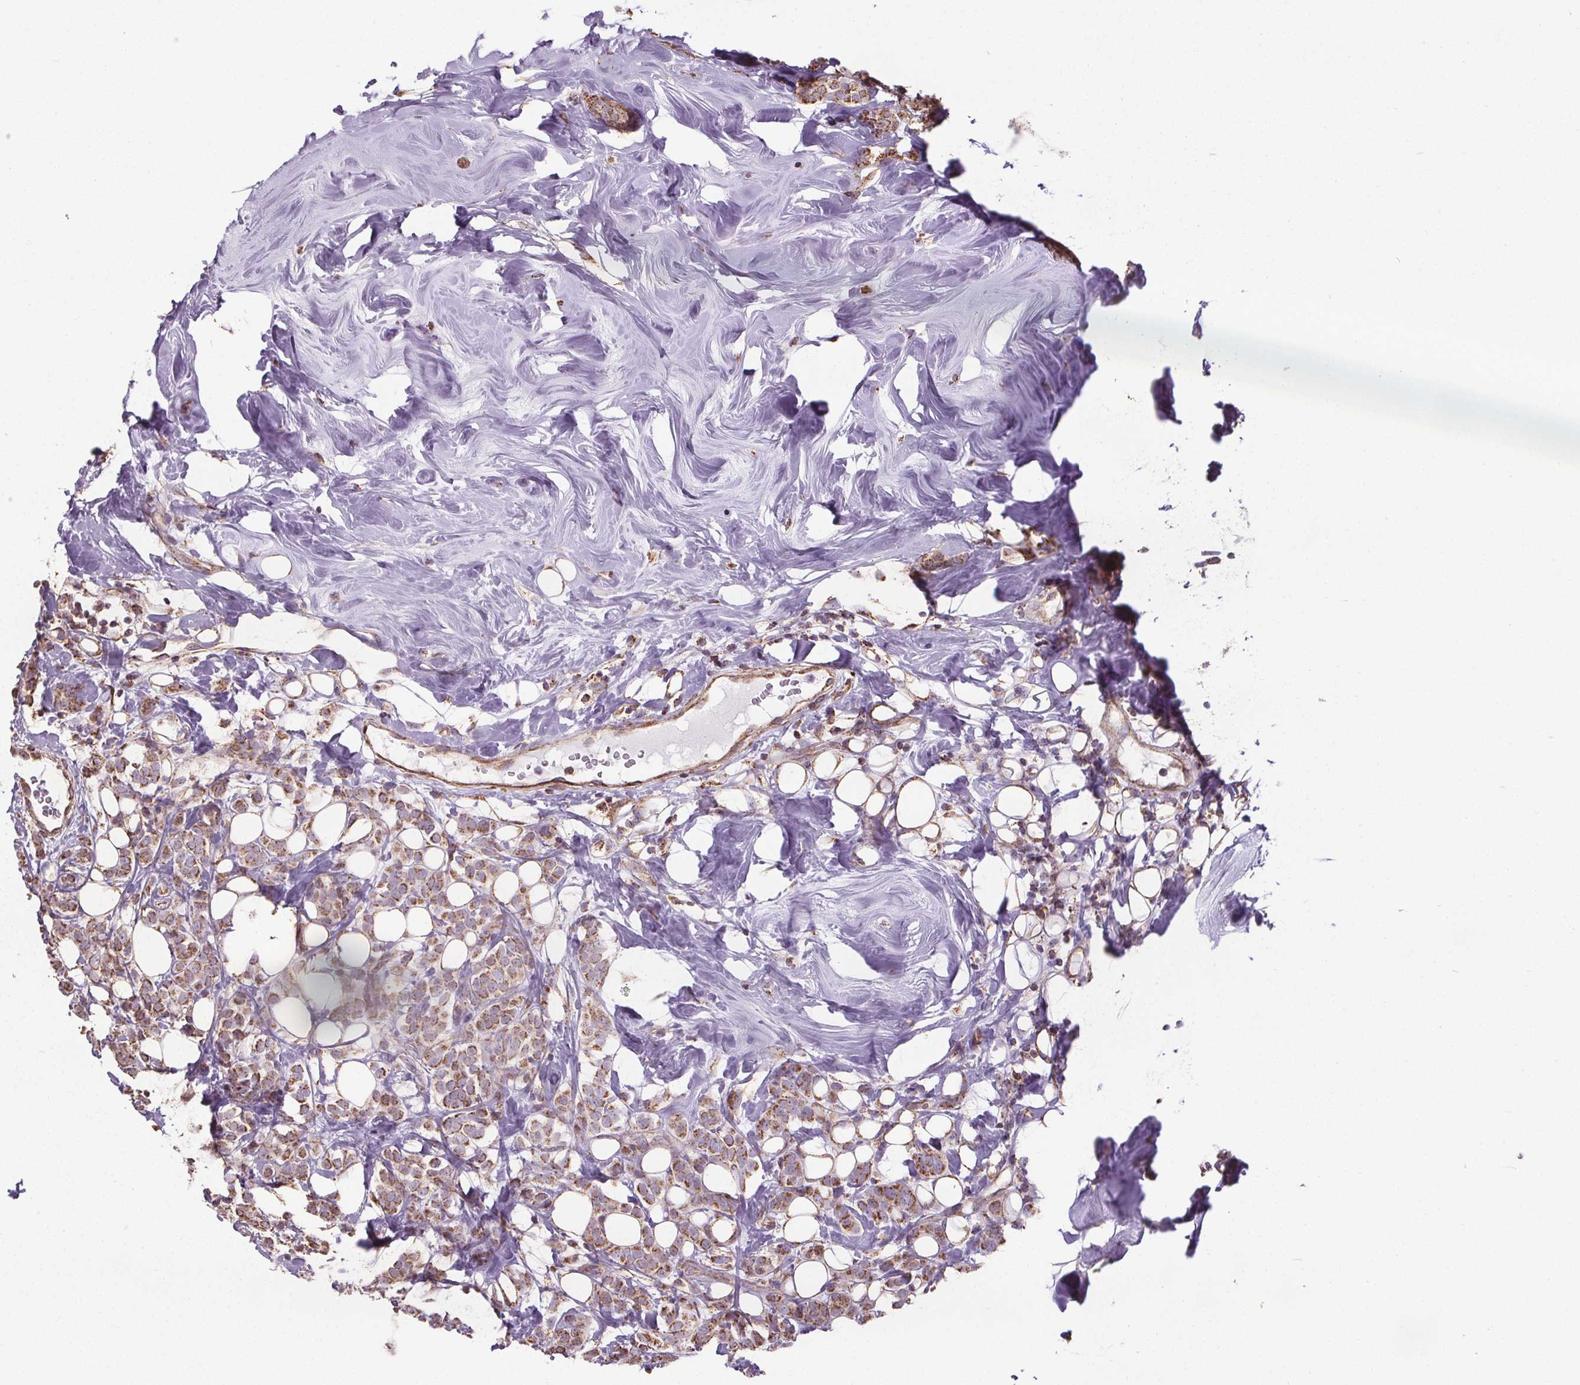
{"staining": {"intensity": "moderate", "quantity": ">75%", "location": "cytoplasmic/membranous,nuclear"}, "tissue": "breast cancer", "cell_type": "Tumor cells", "image_type": "cancer", "snomed": [{"axis": "morphology", "description": "Lobular carcinoma"}, {"axis": "topography", "description": "Breast"}], "caption": "About >75% of tumor cells in human lobular carcinoma (breast) exhibit moderate cytoplasmic/membranous and nuclear protein positivity as visualized by brown immunohistochemical staining.", "gene": "ZNF548", "patient": {"sex": "female", "age": 49}}